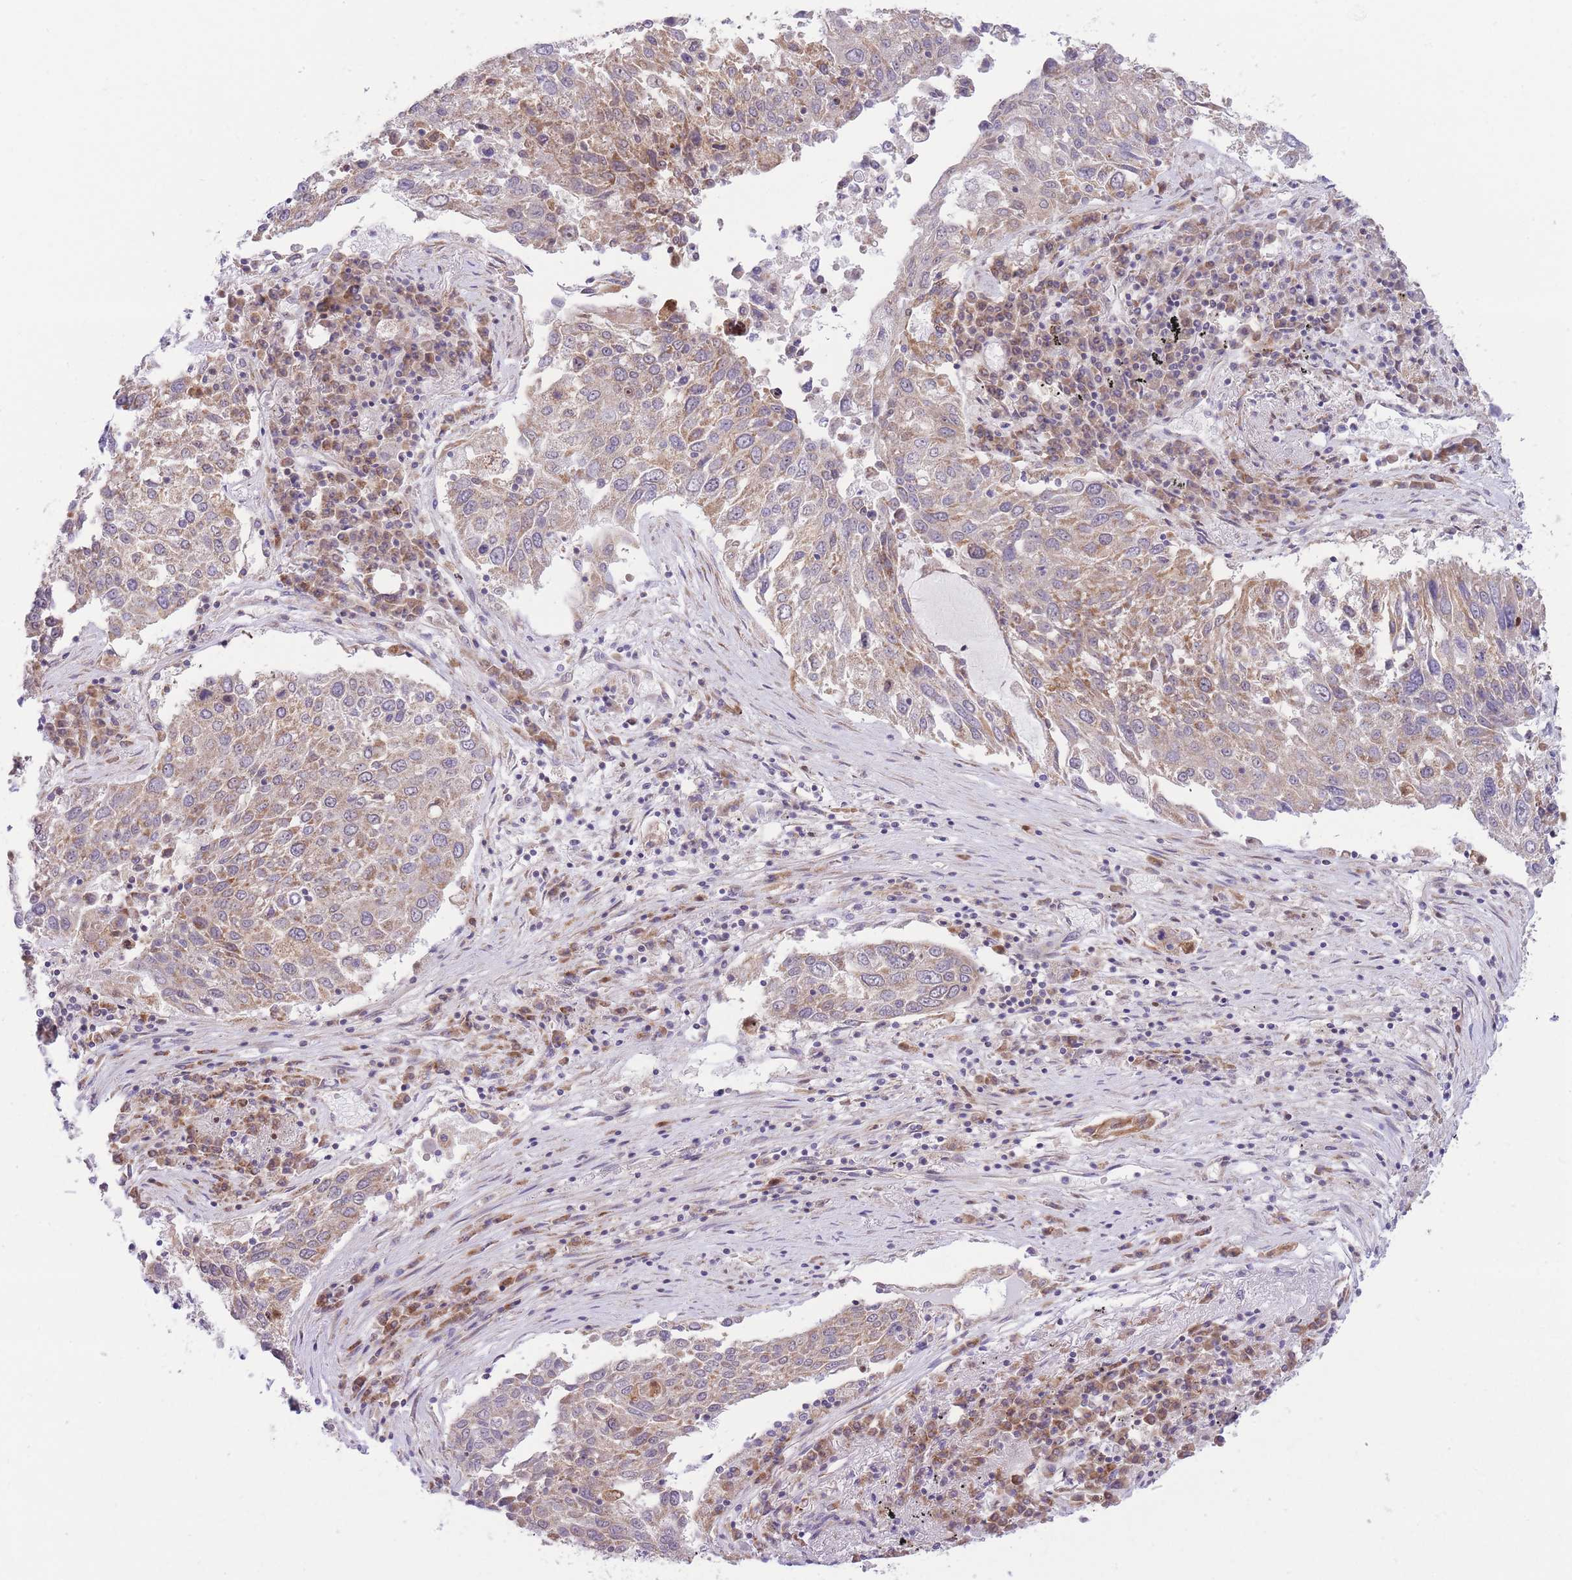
{"staining": {"intensity": "moderate", "quantity": ">75%", "location": "cytoplasmic/membranous"}, "tissue": "lung cancer", "cell_type": "Tumor cells", "image_type": "cancer", "snomed": [{"axis": "morphology", "description": "Squamous cell carcinoma, NOS"}, {"axis": "topography", "description": "Lung"}], "caption": "Immunohistochemical staining of lung cancer (squamous cell carcinoma) shows medium levels of moderate cytoplasmic/membranous staining in approximately >75% of tumor cells. The protein is stained brown, and the nuclei are stained in blue (DAB (3,3'-diaminobenzidine) IHC with brightfield microscopy, high magnification).", "gene": "BOLA2B", "patient": {"sex": "male", "age": 65}}